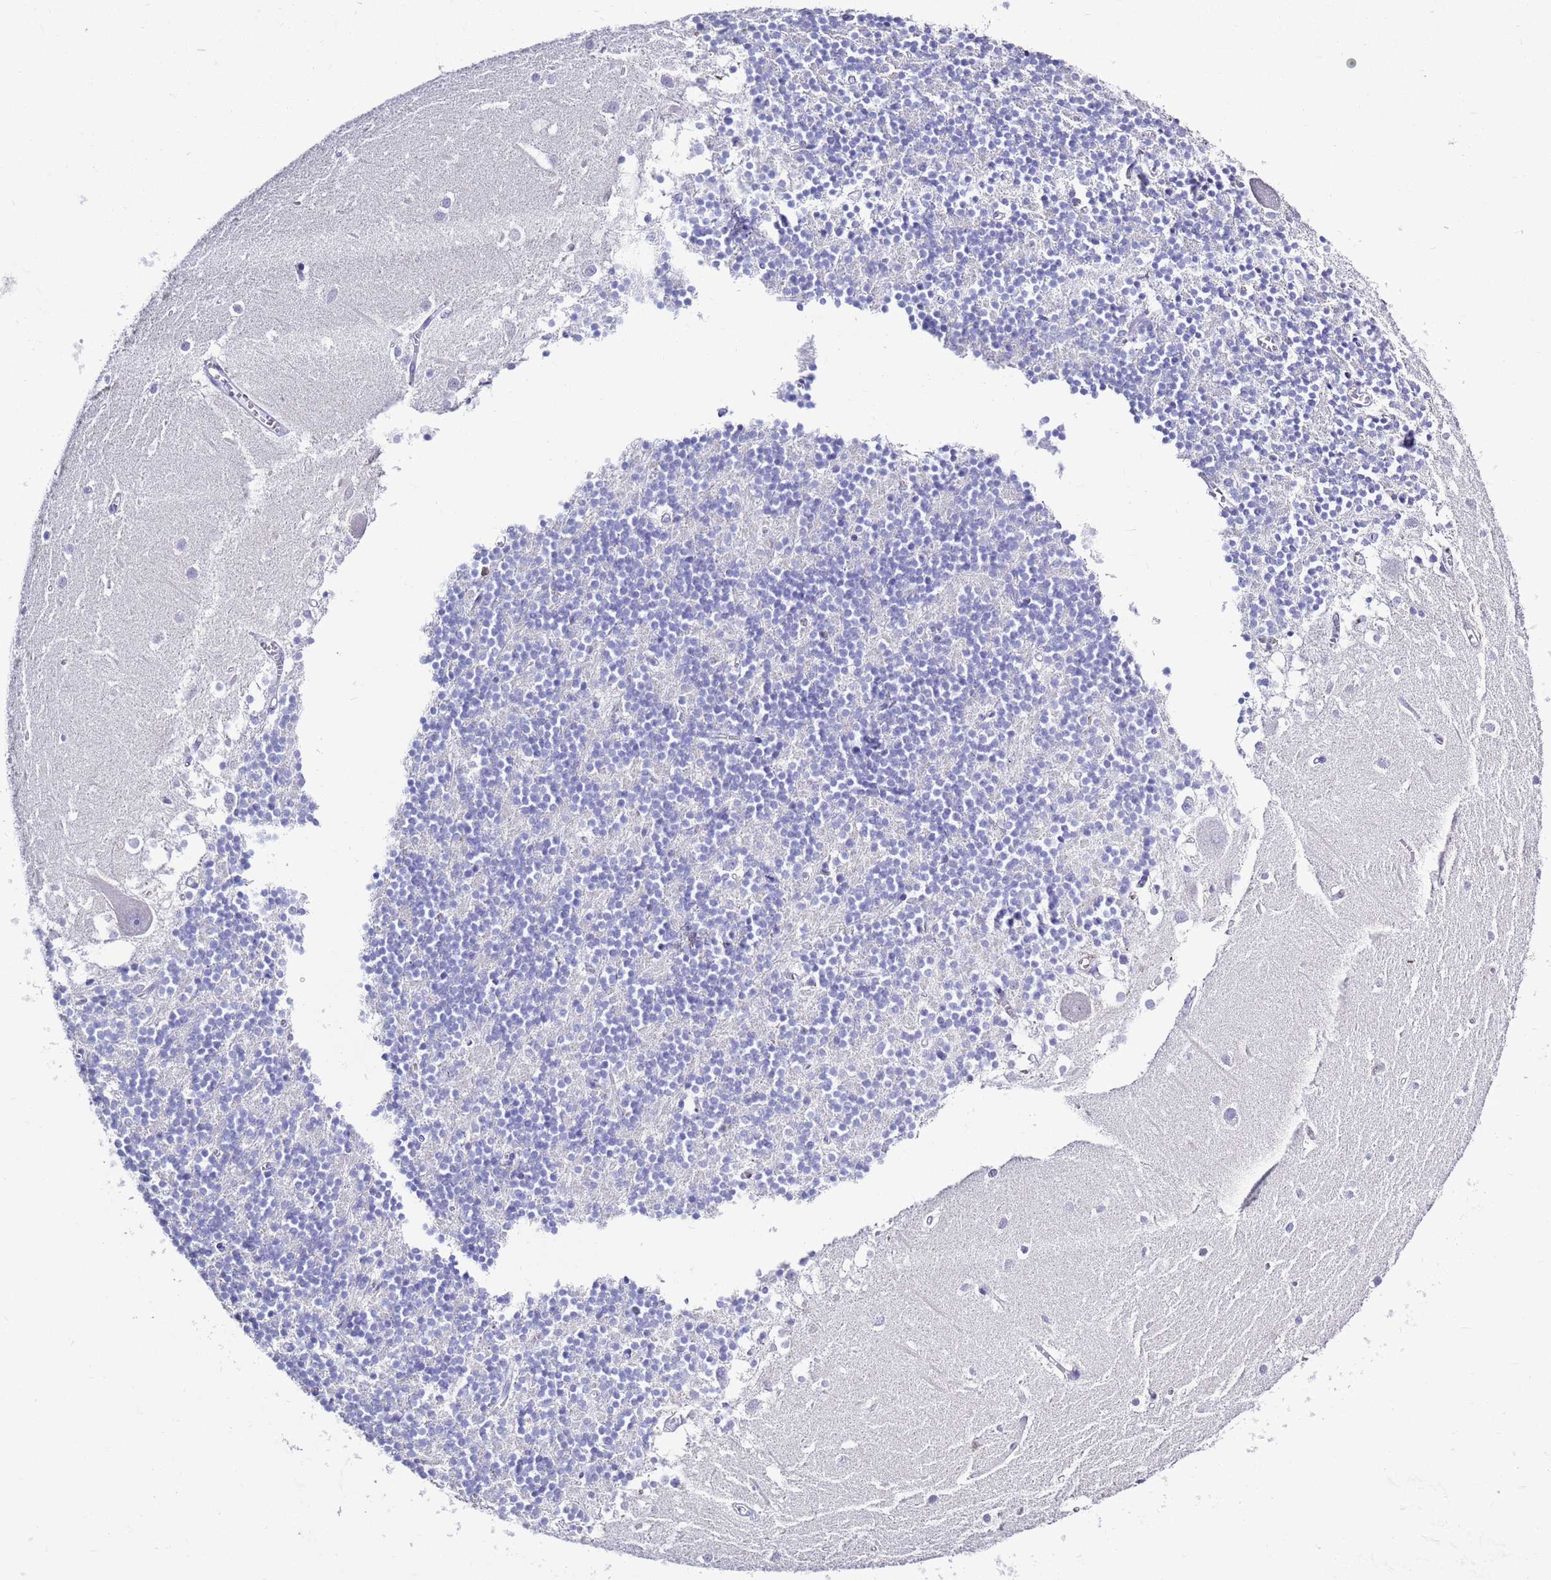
{"staining": {"intensity": "negative", "quantity": "none", "location": "none"}, "tissue": "cerebellum", "cell_type": "Cells in granular layer", "image_type": "normal", "snomed": [{"axis": "morphology", "description": "Normal tissue, NOS"}, {"axis": "topography", "description": "Cerebellum"}], "caption": "Cells in granular layer show no significant expression in benign cerebellum. (Brightfield microscopy of DAB (3,3'-diaminobenzidine) immunohistochemistry (IHC) at high magnification).", "gene": "MTMR2", "patient": {"sex": "male", "age": 54}}